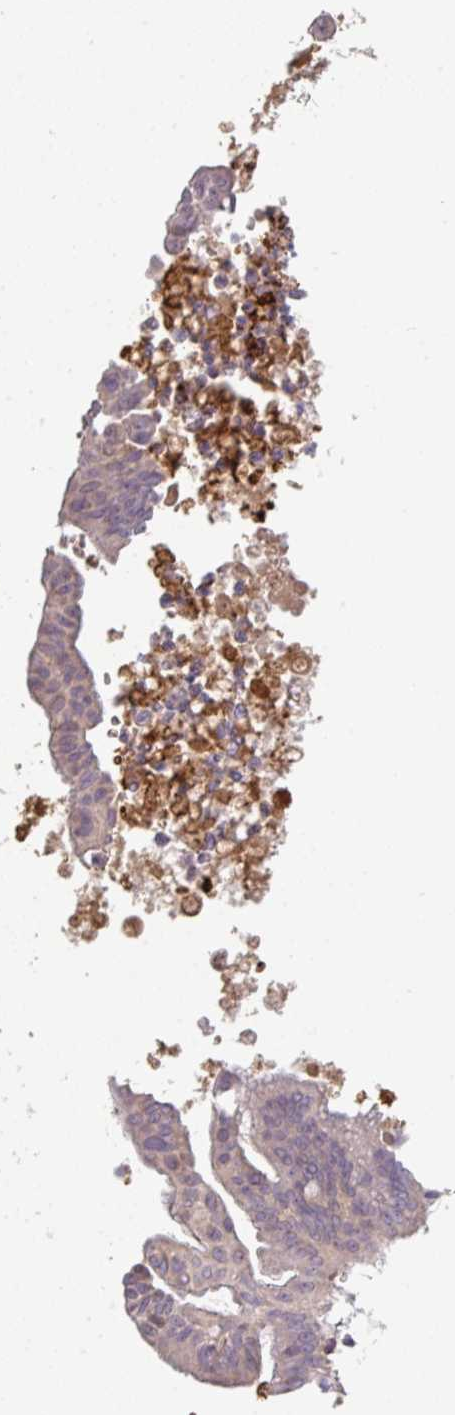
{"staining": {"intensity": "weak", "quantity": ">75%", "location": "cytoplasmic/membranous"}, "tissue": "pancreatic cancer", "cell_type": "Tumor cells", "image_type": "cancer", "snomed": [{"axis": "morphology", "description": "Adenocarcinoma, NOS"}, {"axis": "topography", "description": "Pancreas"}], "caption": "Human pancreatic cancer stained with a brown dye shows weak cytoplasmic/membranous positive positivity in approximately >75% of tumor cells.", "gene": "C1QTNF9B", "patient": {"sex": "male", "age": 68}}